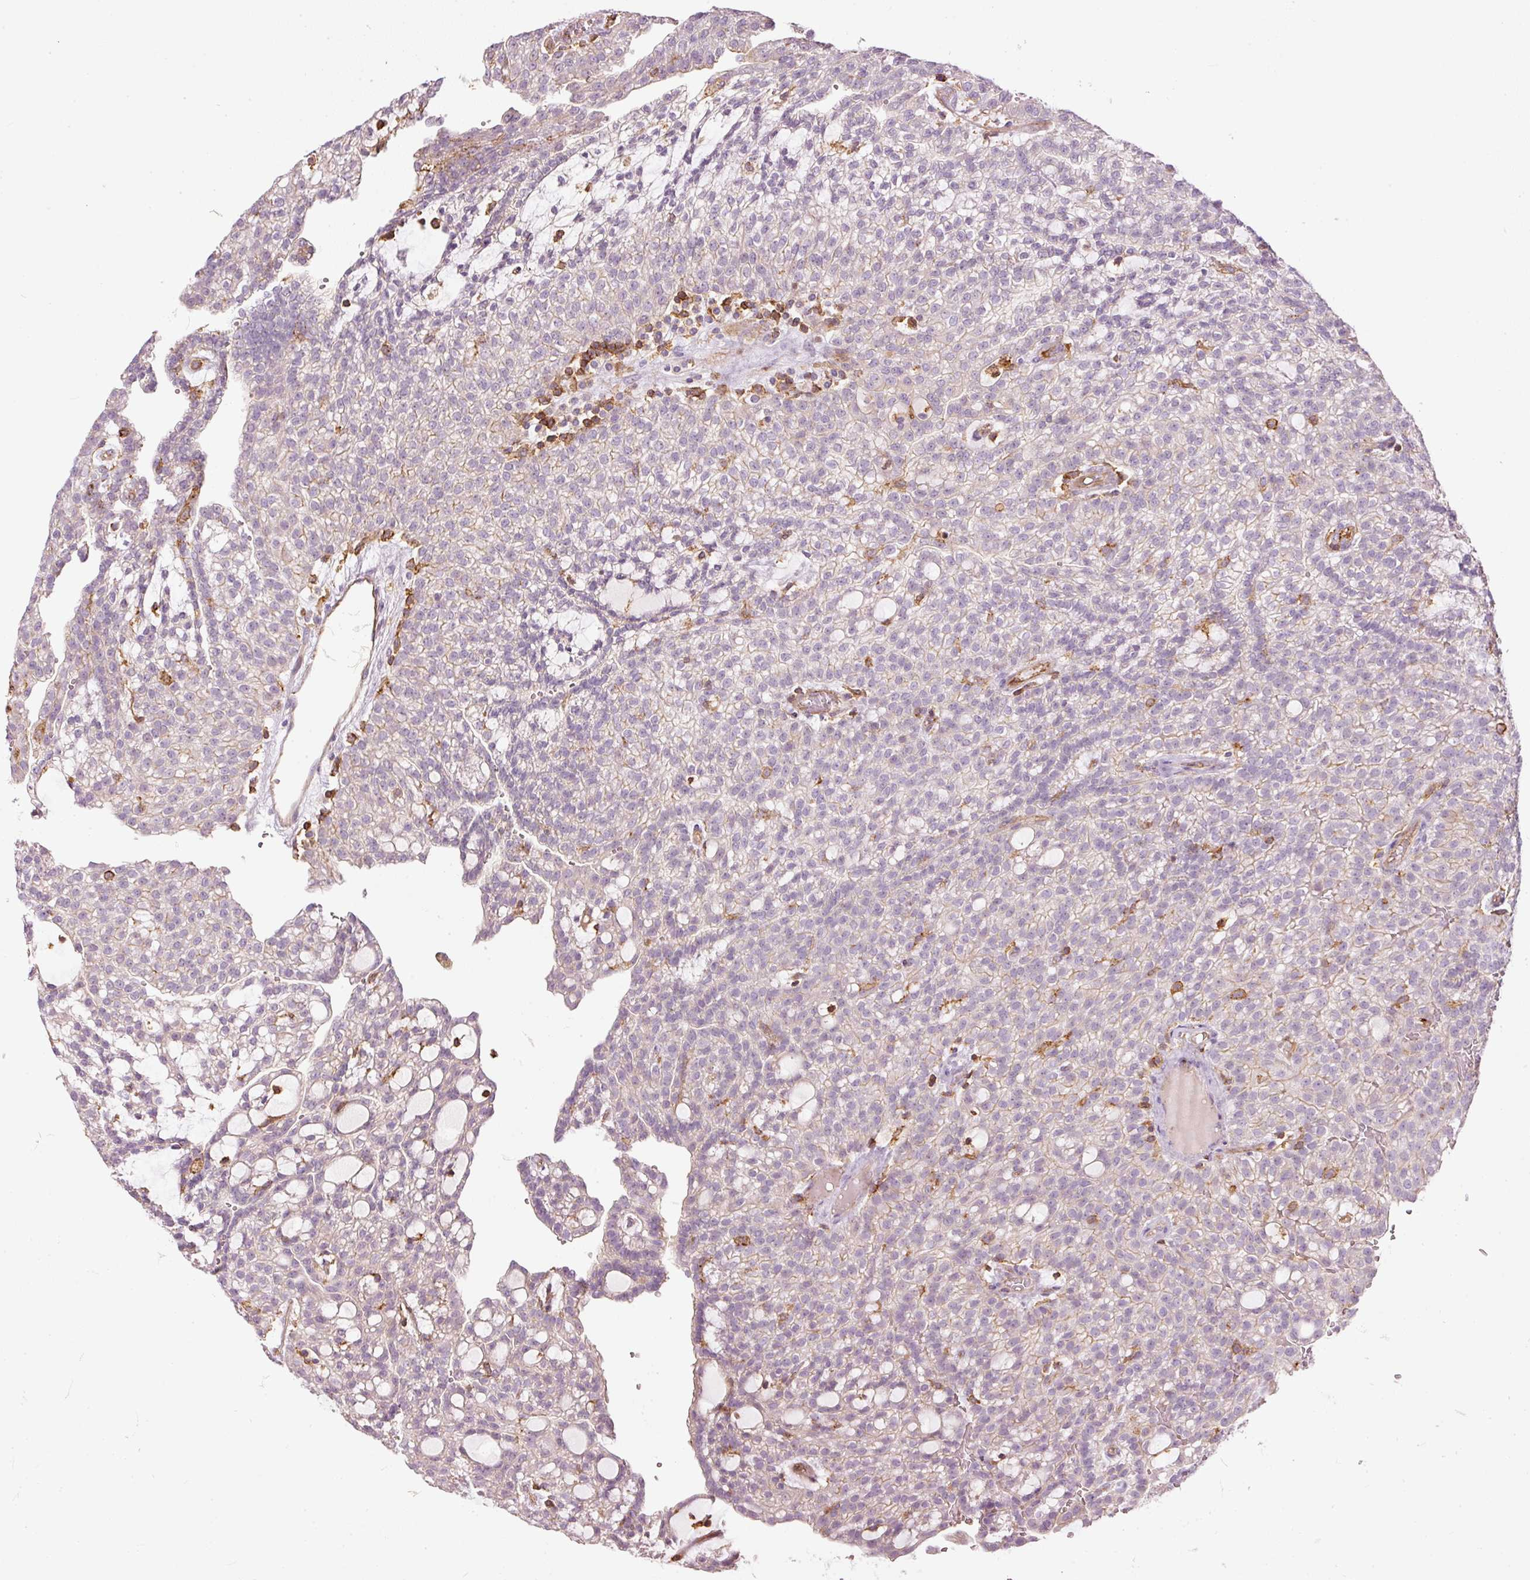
{"staining": {"intensity": "negative", "quantity": "none", "location": "none"}, "tissue": "renal cancer", "cell_type": "Tumor cells", "image_type": "cancer", "snomed": [{"axis": "morphology", "description": "Adenocarcinoma, NOS"}, {"axis": "topography", "description": "Kidney"}], "caption": "An immunohistochemistry (IHC) image of renal adenocarcinoma is shown. There is no staining in tumor cells of renal adenocarcinoma.", "gene": "SIPA1", "patient": {"sex": "male", "age": 63}}